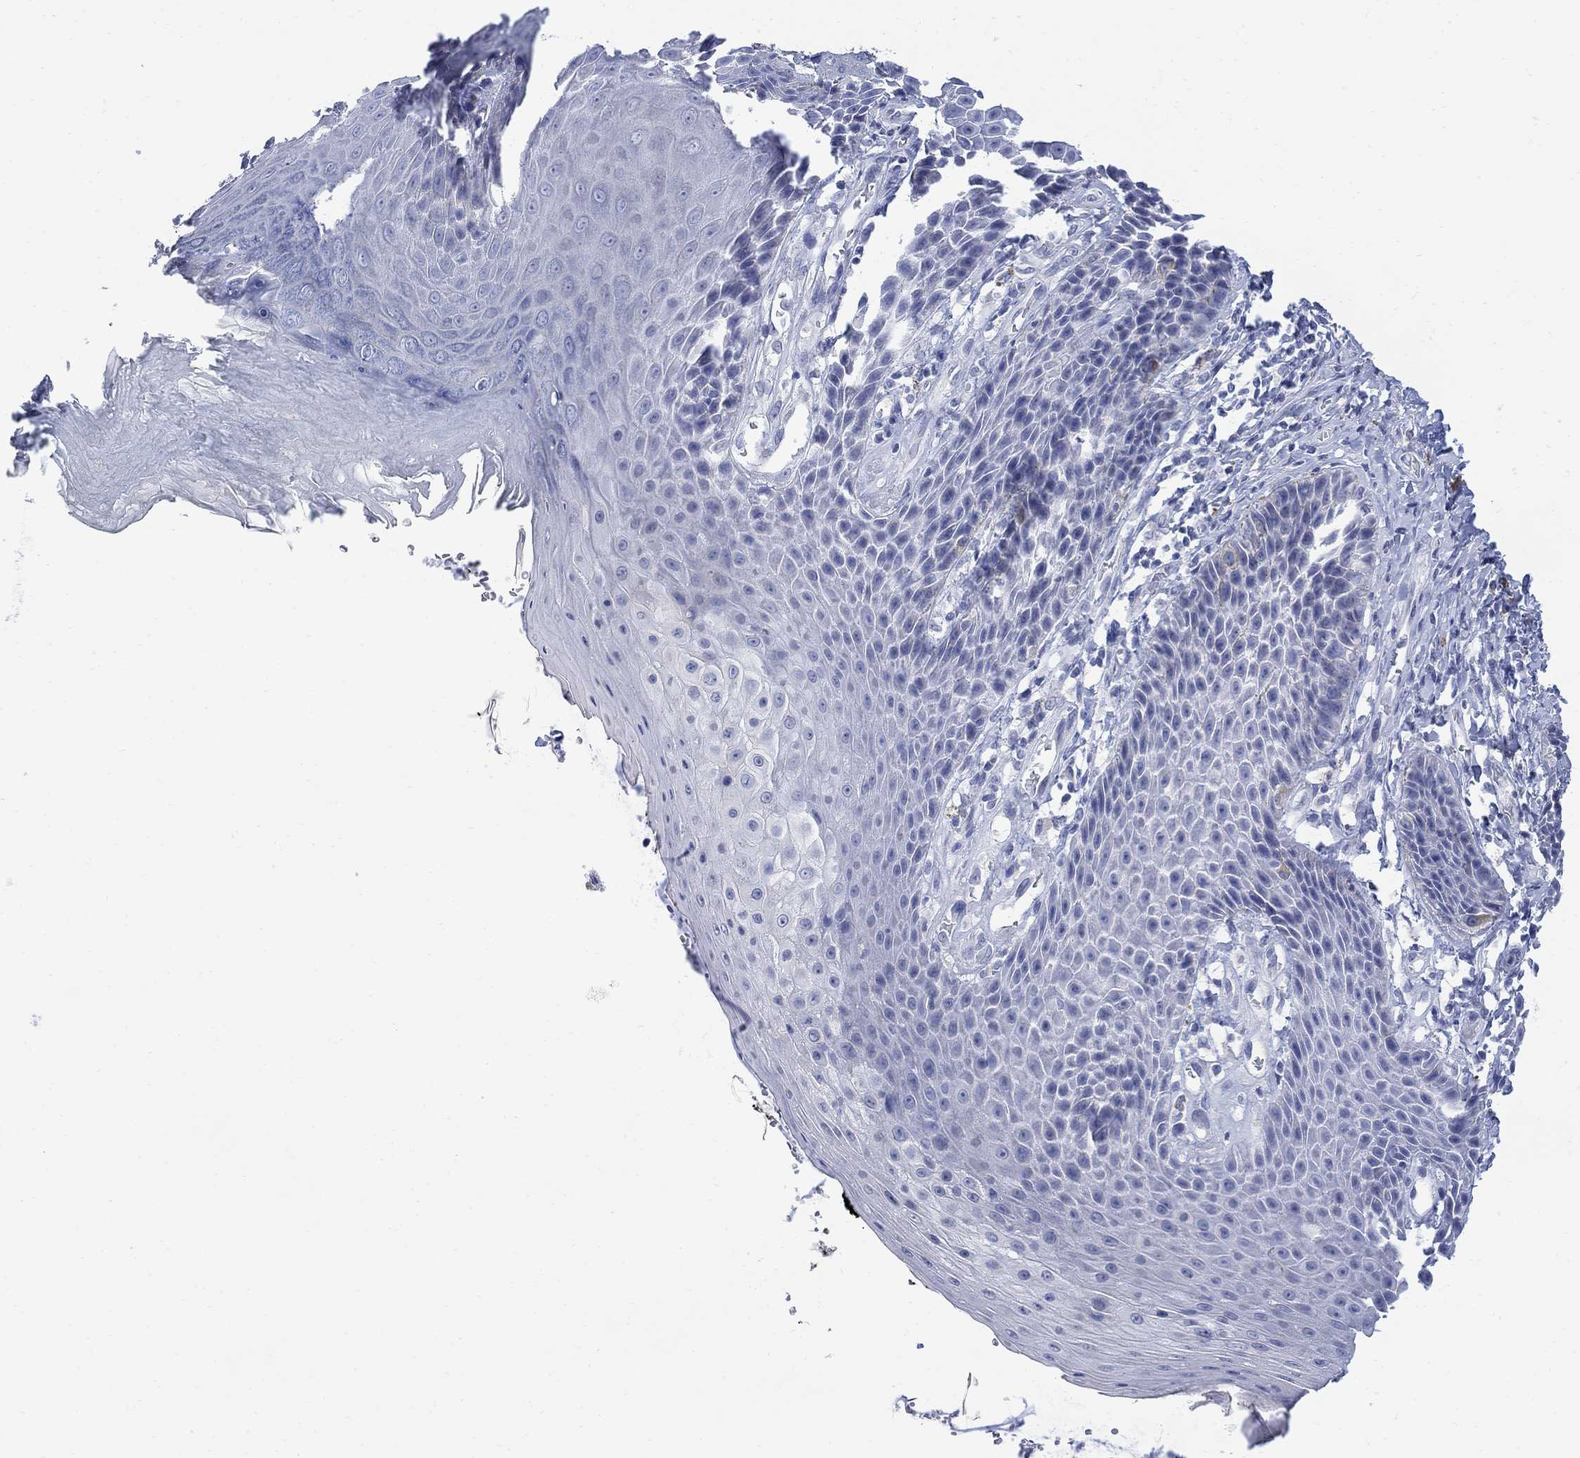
{"staining": {"intensity": "negative", "quantity": "none", "location": "none"}, "tissue": "skin", "cell_type": "Epidermal cells", "image_type": "normal", "snomed": [{"axis": "morphology", "description": "Normal tissue, NOS"}, {"axis": "topography", "description": "Skeletal muscle"}, {"axis": "topography", "description": "Anal"}, {"axis": "topography", "description": "Peripheral nerve tissue"}], "caption": "Epidermal cells show no significant expression in normal skin. (DAB (3,3'-diaminobenzidine) immunohistochemistry (IHC) visualized using brightfield microscopy, high magnification).", "gene": "FBP2", "patient": {"sex": "male", "age": 53}}